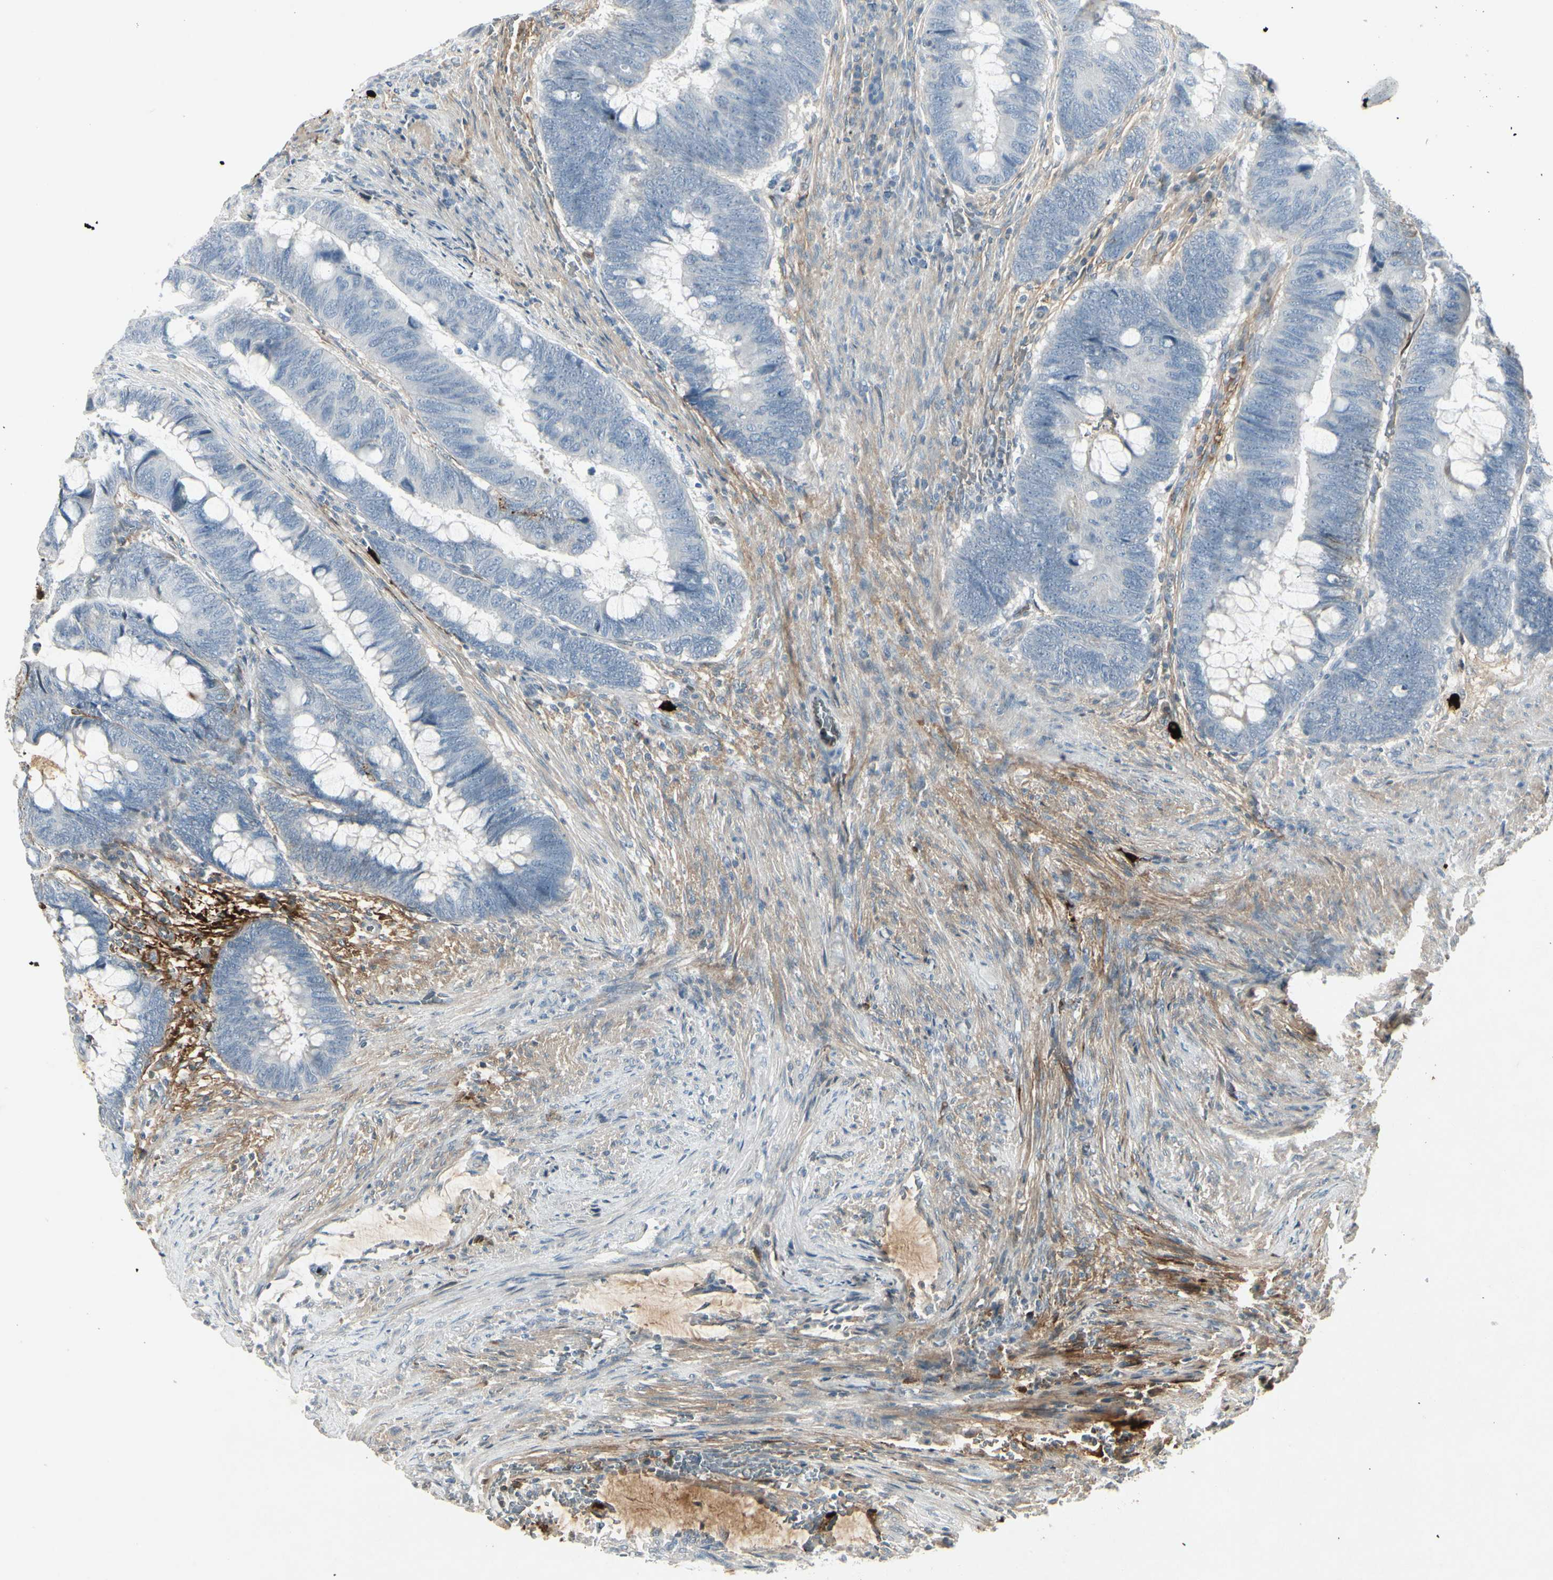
{"staining": {"intensity": "negative", "quantity": "none", "location": "none"}, "tissue": "colorectal cancer", "cell_type": "Tumor cells", "image_type": "cancer", "snomed": [{"axis": "morphology", "description": "Normal tissue, NOS"}, {"axis": "morphology", "description": "Adenocarcinoma, NOS"}, {"axis": "topography", "description": "Rectum"}, {"axis": "topography", "description": "Peripheral nerve tissue"}], "caption": "There is no significant positivity in tumor cells of colorectal cancer (adenocarcinoma). Nuclei are stained in blue.", "gene": "IGHM", "patient": {"sex": "male", "age": 92}}